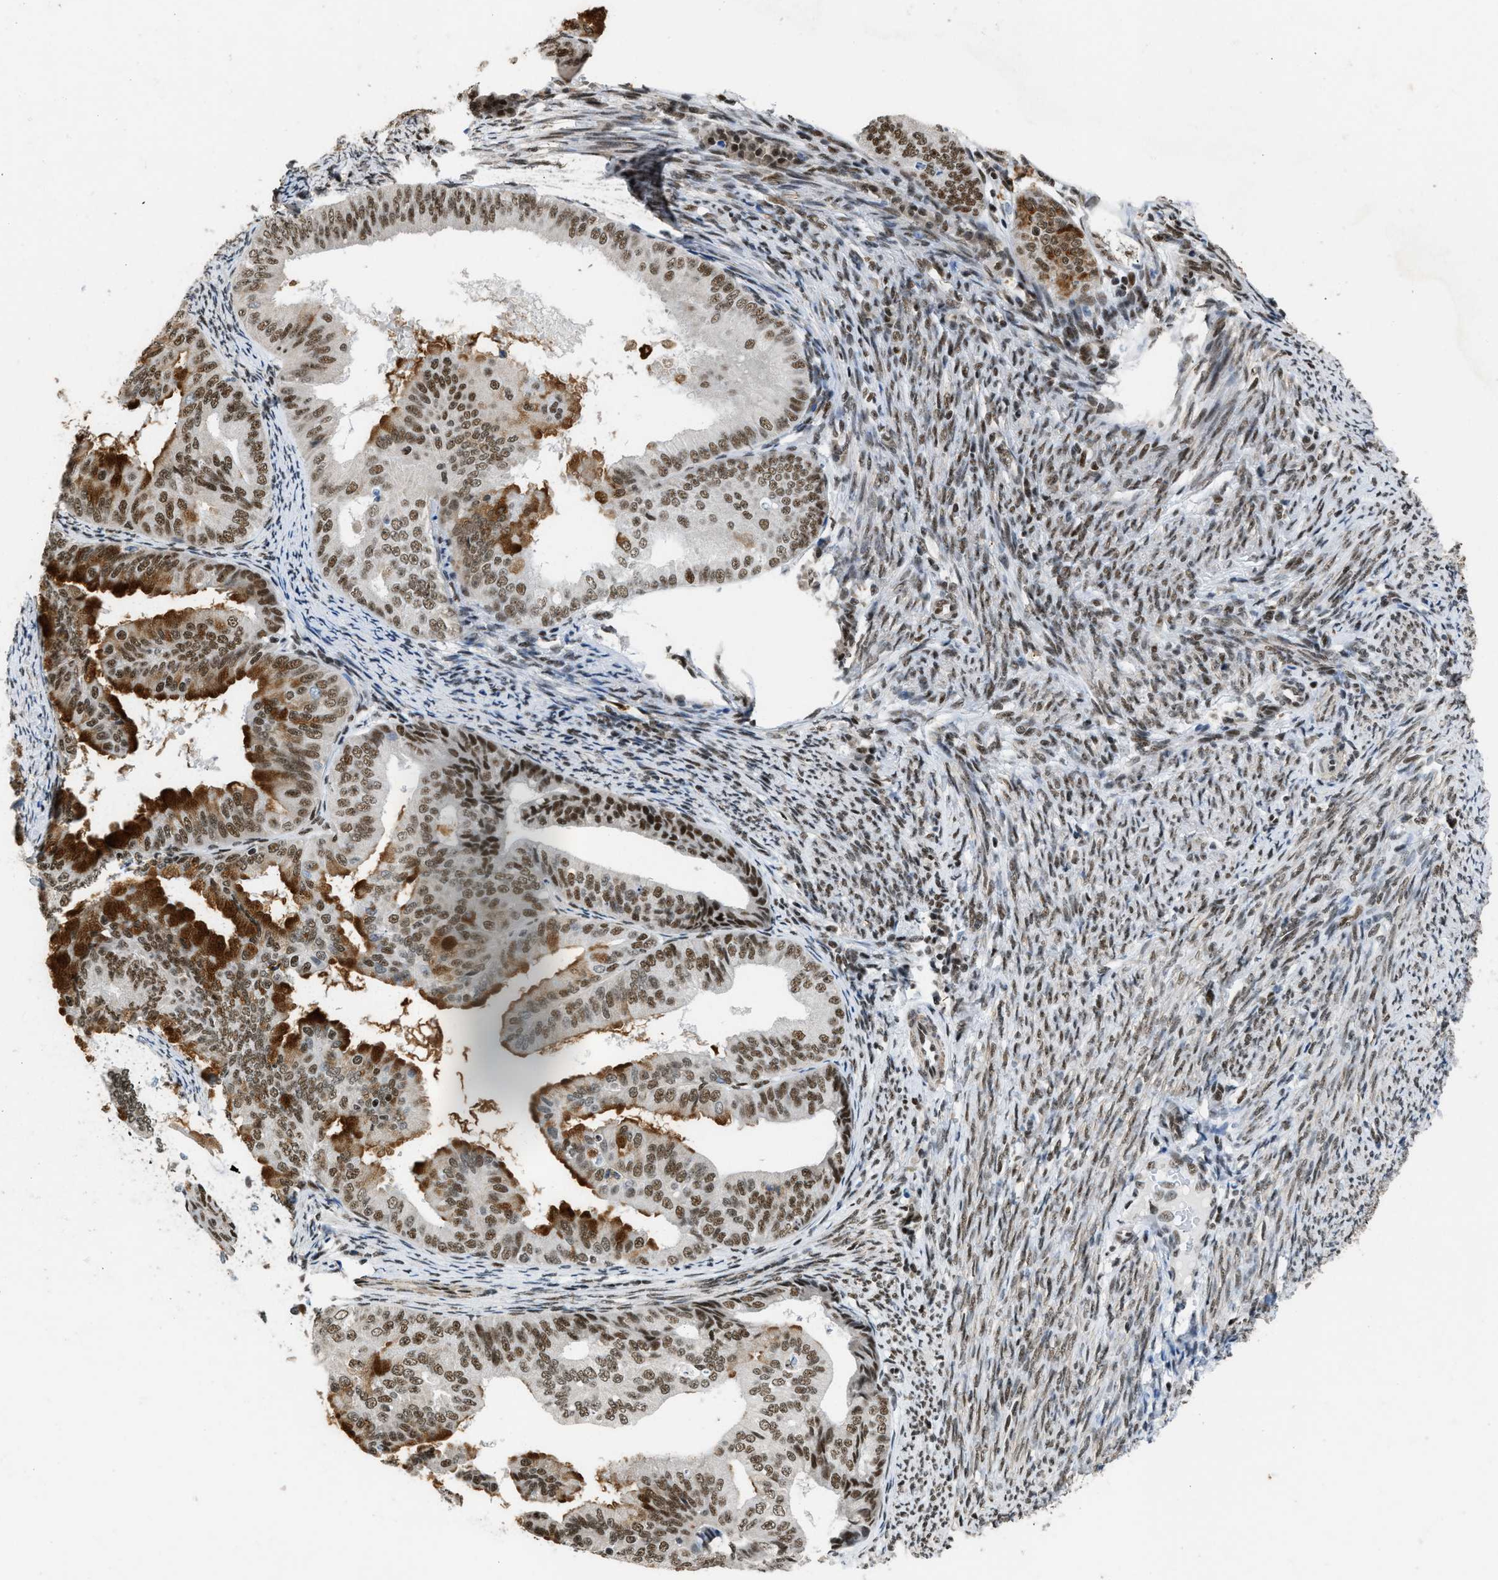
{"staining": {"intensity": "strong", "quantity": ">75%", "location": "cytoplasmic/membranous,nuclear"}, "tissue": "endometrial cancer", "cell_type": "Tumor cells", "image_type": "cancer", "snomed": [{"axis": "morphology", "description": "Adenocarcinoma, NOS"}, {"axis": "topography", "description": "Endometrium"}], "caption": "Immunohistochemistry (IHC) image of human endometrial cancer stained for a protein (brown), which displays high levels of strong cytoplasmic/membranous and nuclear staining in about >75% of tumor cells.", "gene": "SCAF4", "patient": {"sex": "female", "age": 63}}